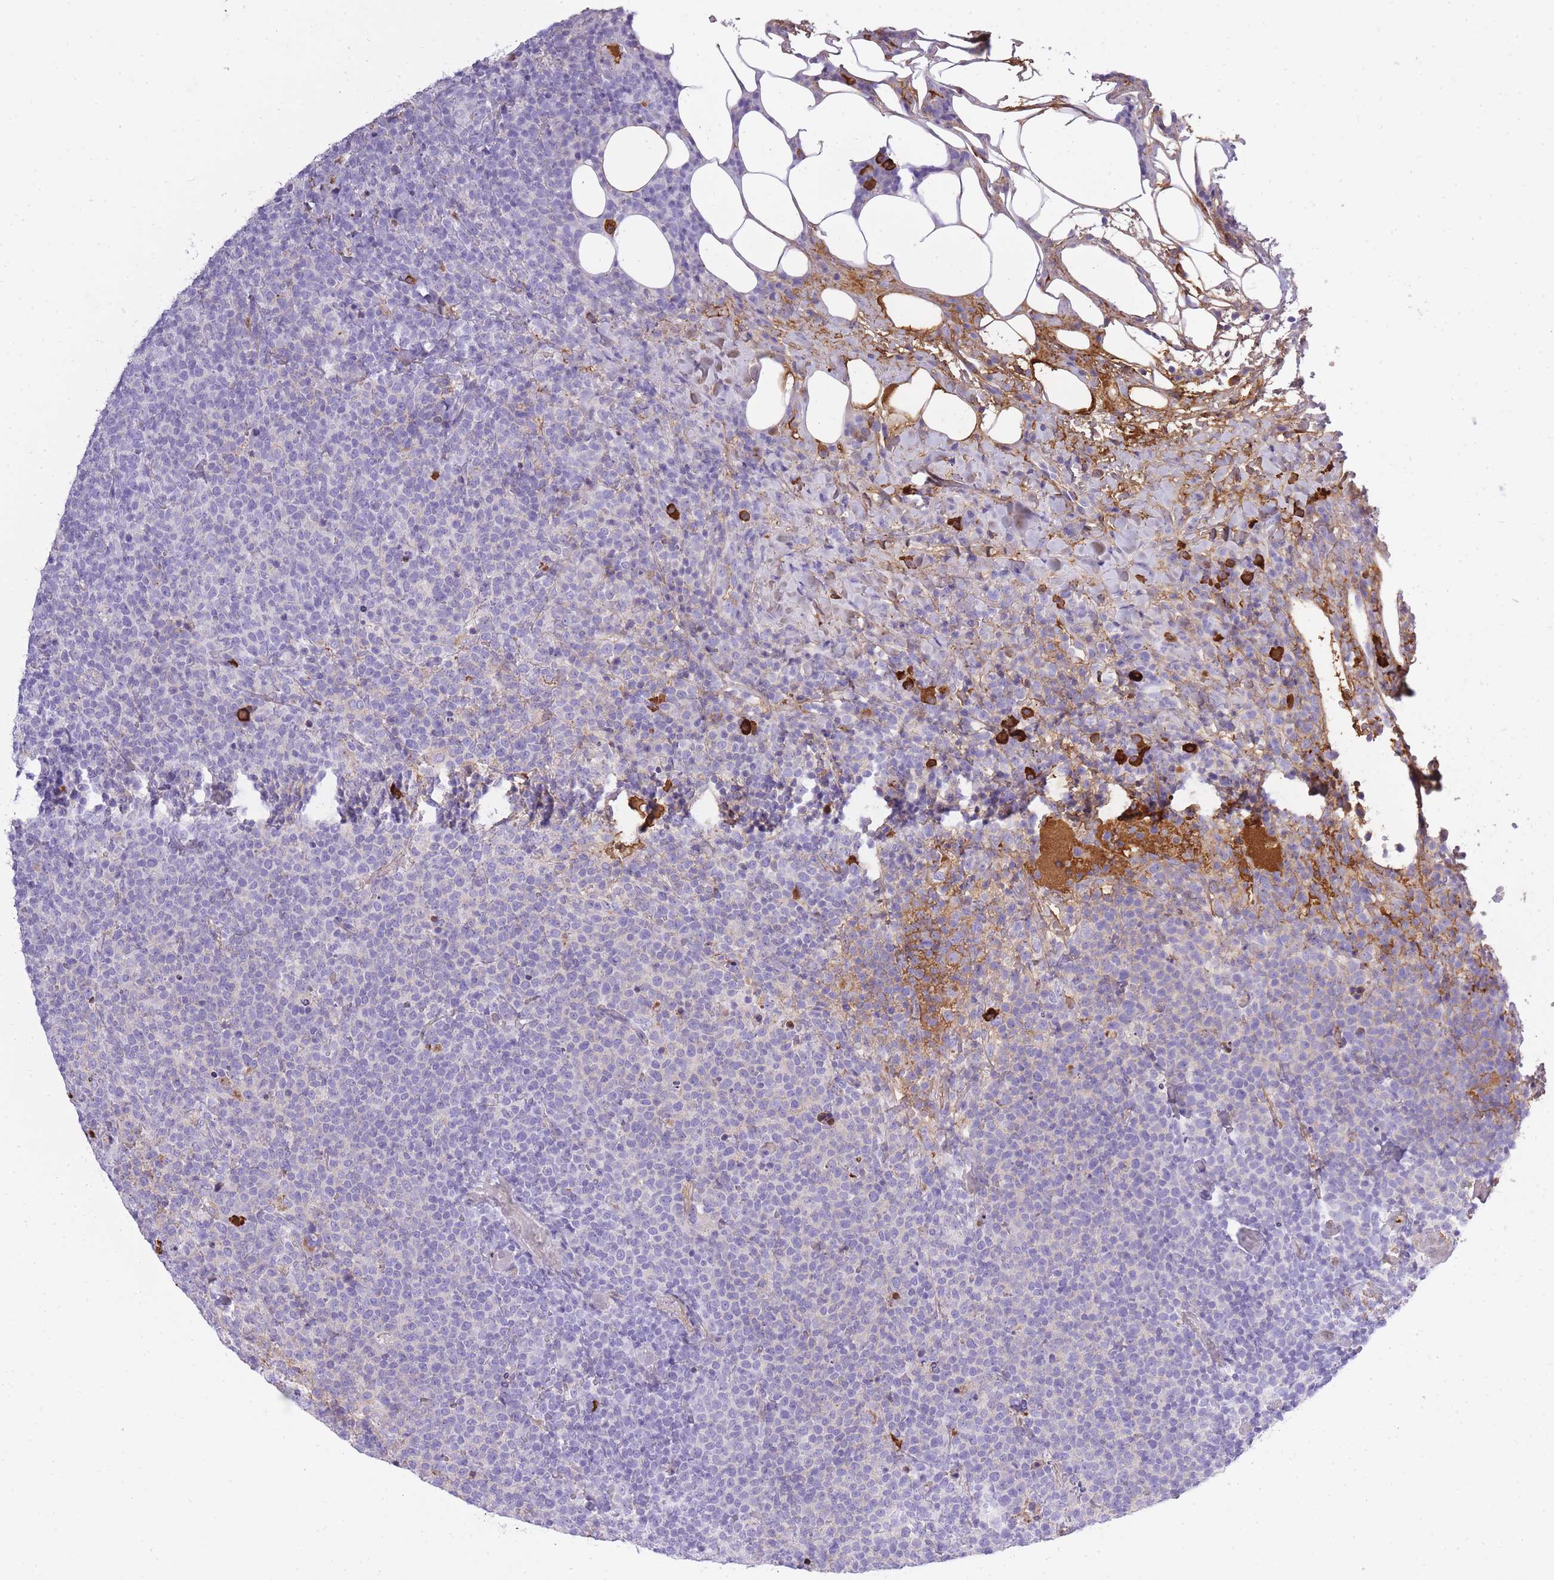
{"staining": {"intensity": "negative", "quantity": "none", "location": "none"}, "tissue": "lymphoma", "cell_type": "Tumor cells", "image_type": "cancer", "snomed": [{"axis": "morphology", "description": "Malignant lymphoma, non-Hodgkin's type, High grade"}, {"axis": "topography", "description": "Lymph node"}], "caption": "Protein analysis of lymphoma exhibits no significant staining in tumor cells.", "gene": "IGKV1D-42", "patient": {"sex": "male", "age": 61}}